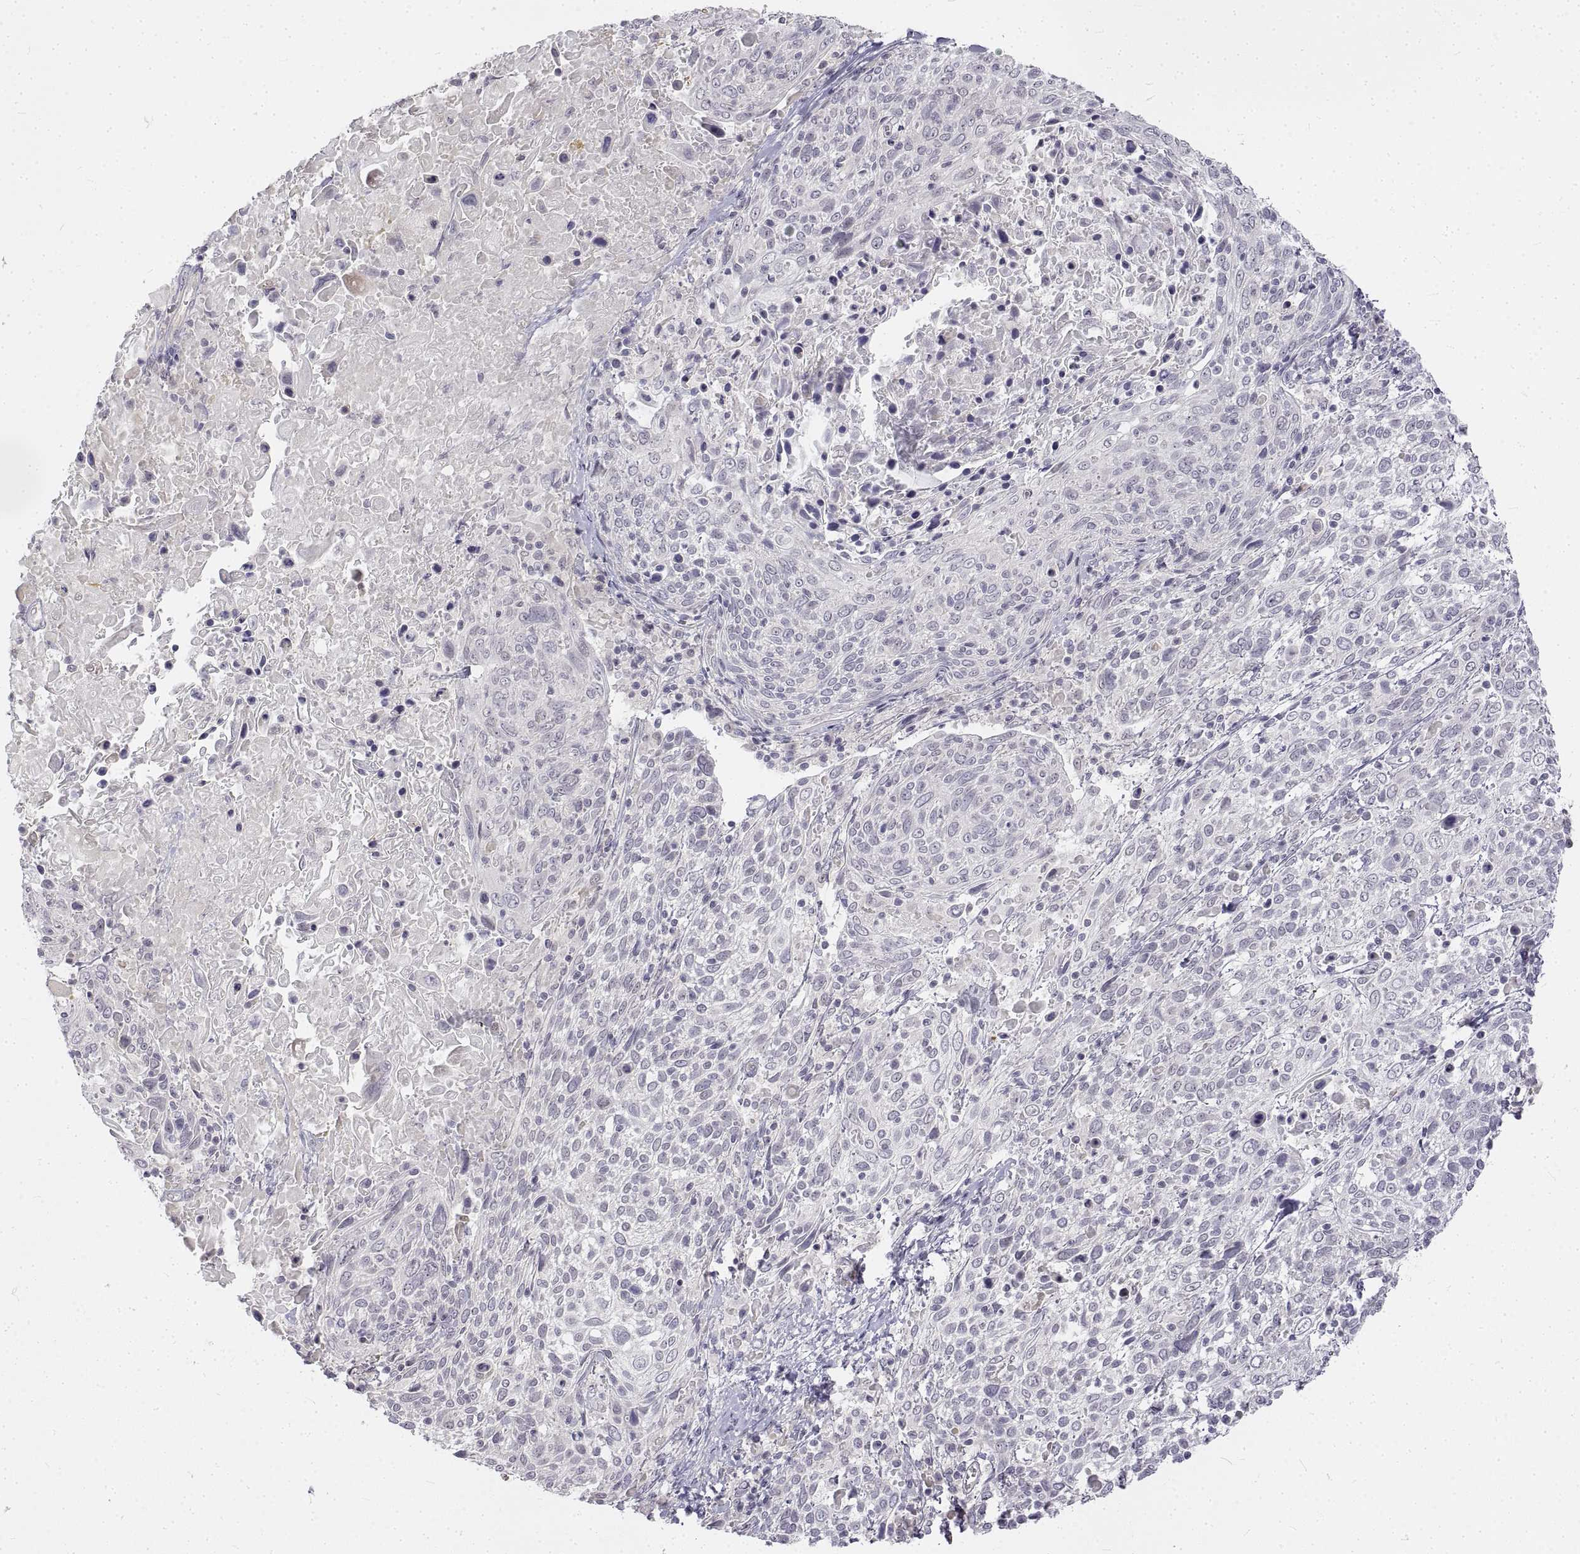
{"staining": {"intensity": "negative", "quantity": "none", "location": "none"}, "tissue": "cervical cancer", "cell_type": "Tumor cells", "image_type": "cancer", "snomed": [{"axis": "morphology", "description": "Squamous cell carcinoma, NOS"}, {"axis": "topography", "description": "Cervix"}], "caption": "Cervical squamous cell carcinoma was stained to show a protein in brown. There is no significant staining in tumor cells.", "gene": "ANO2", "patient": {"sex": "female", "age": 61}}